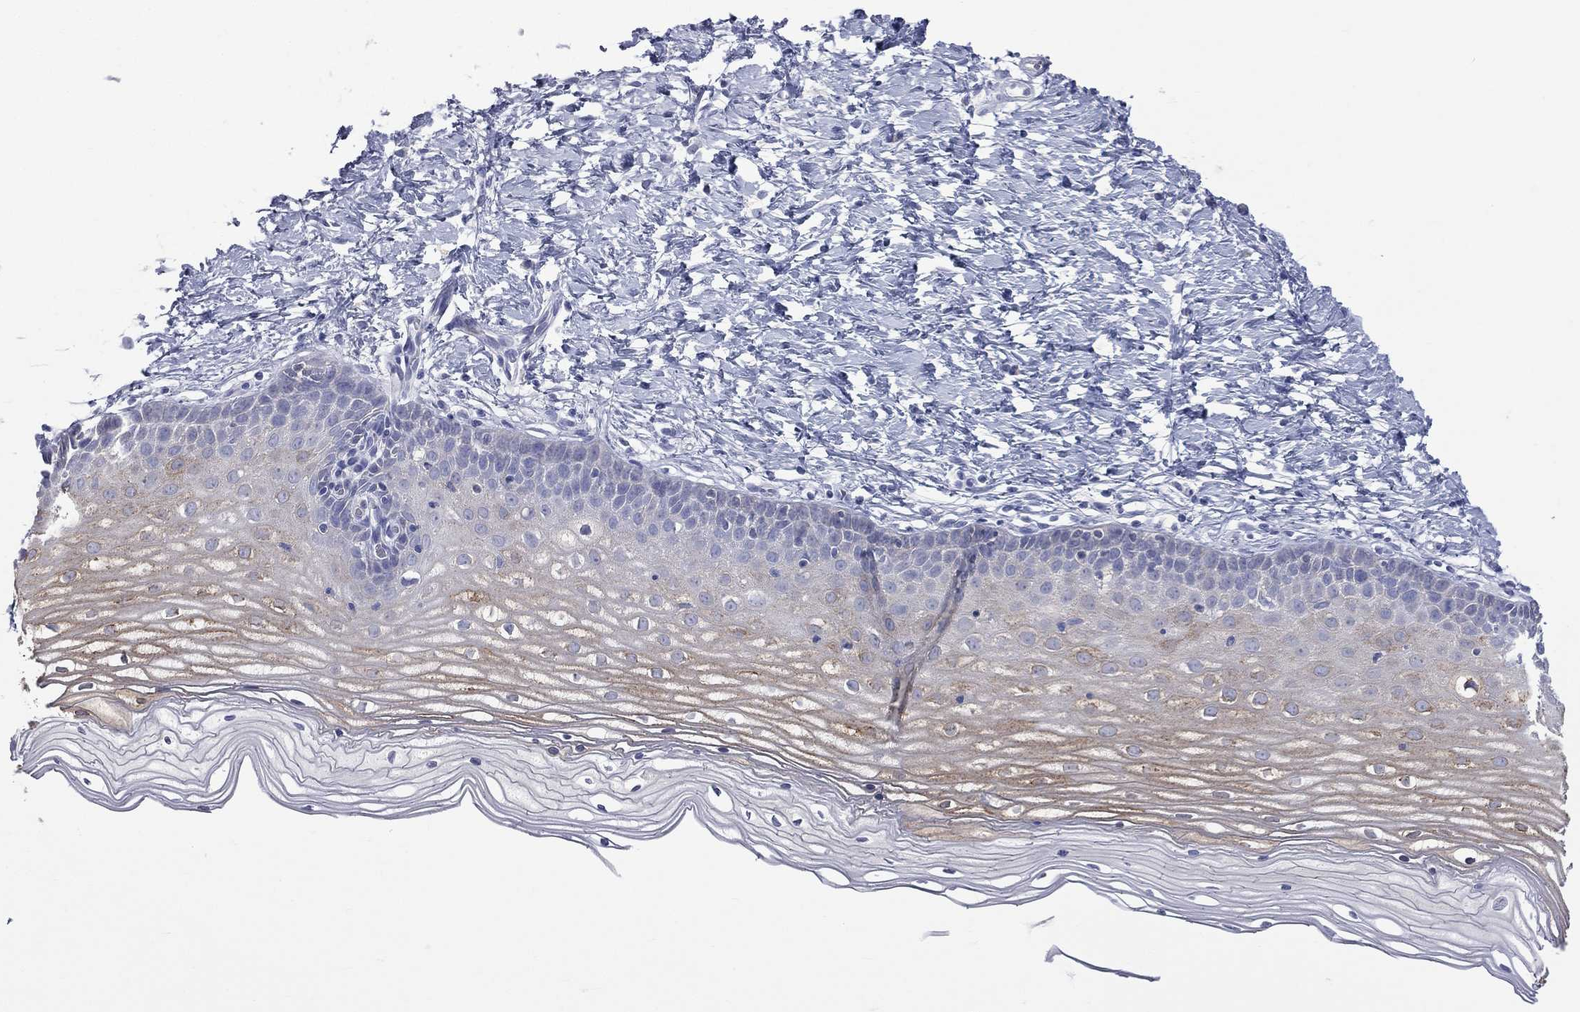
{"staining": {"intensity": "negative", "quantity": "none", "location": "none"}, "tissue": "cervix", "cell_type": "Glandular cells", "image_type": "normal", "snomed": [{"axis": "morphology", "description": "Normal tissue, NOS"}, {"axis": "topography", "description": "Cervix"}], "caption": "This is a photomicrograph of IHC staining of benign cervix, which shows no positivity in glandular cells.", "gene": "CES2", "patient": {"sex": "female", "age": 37}}